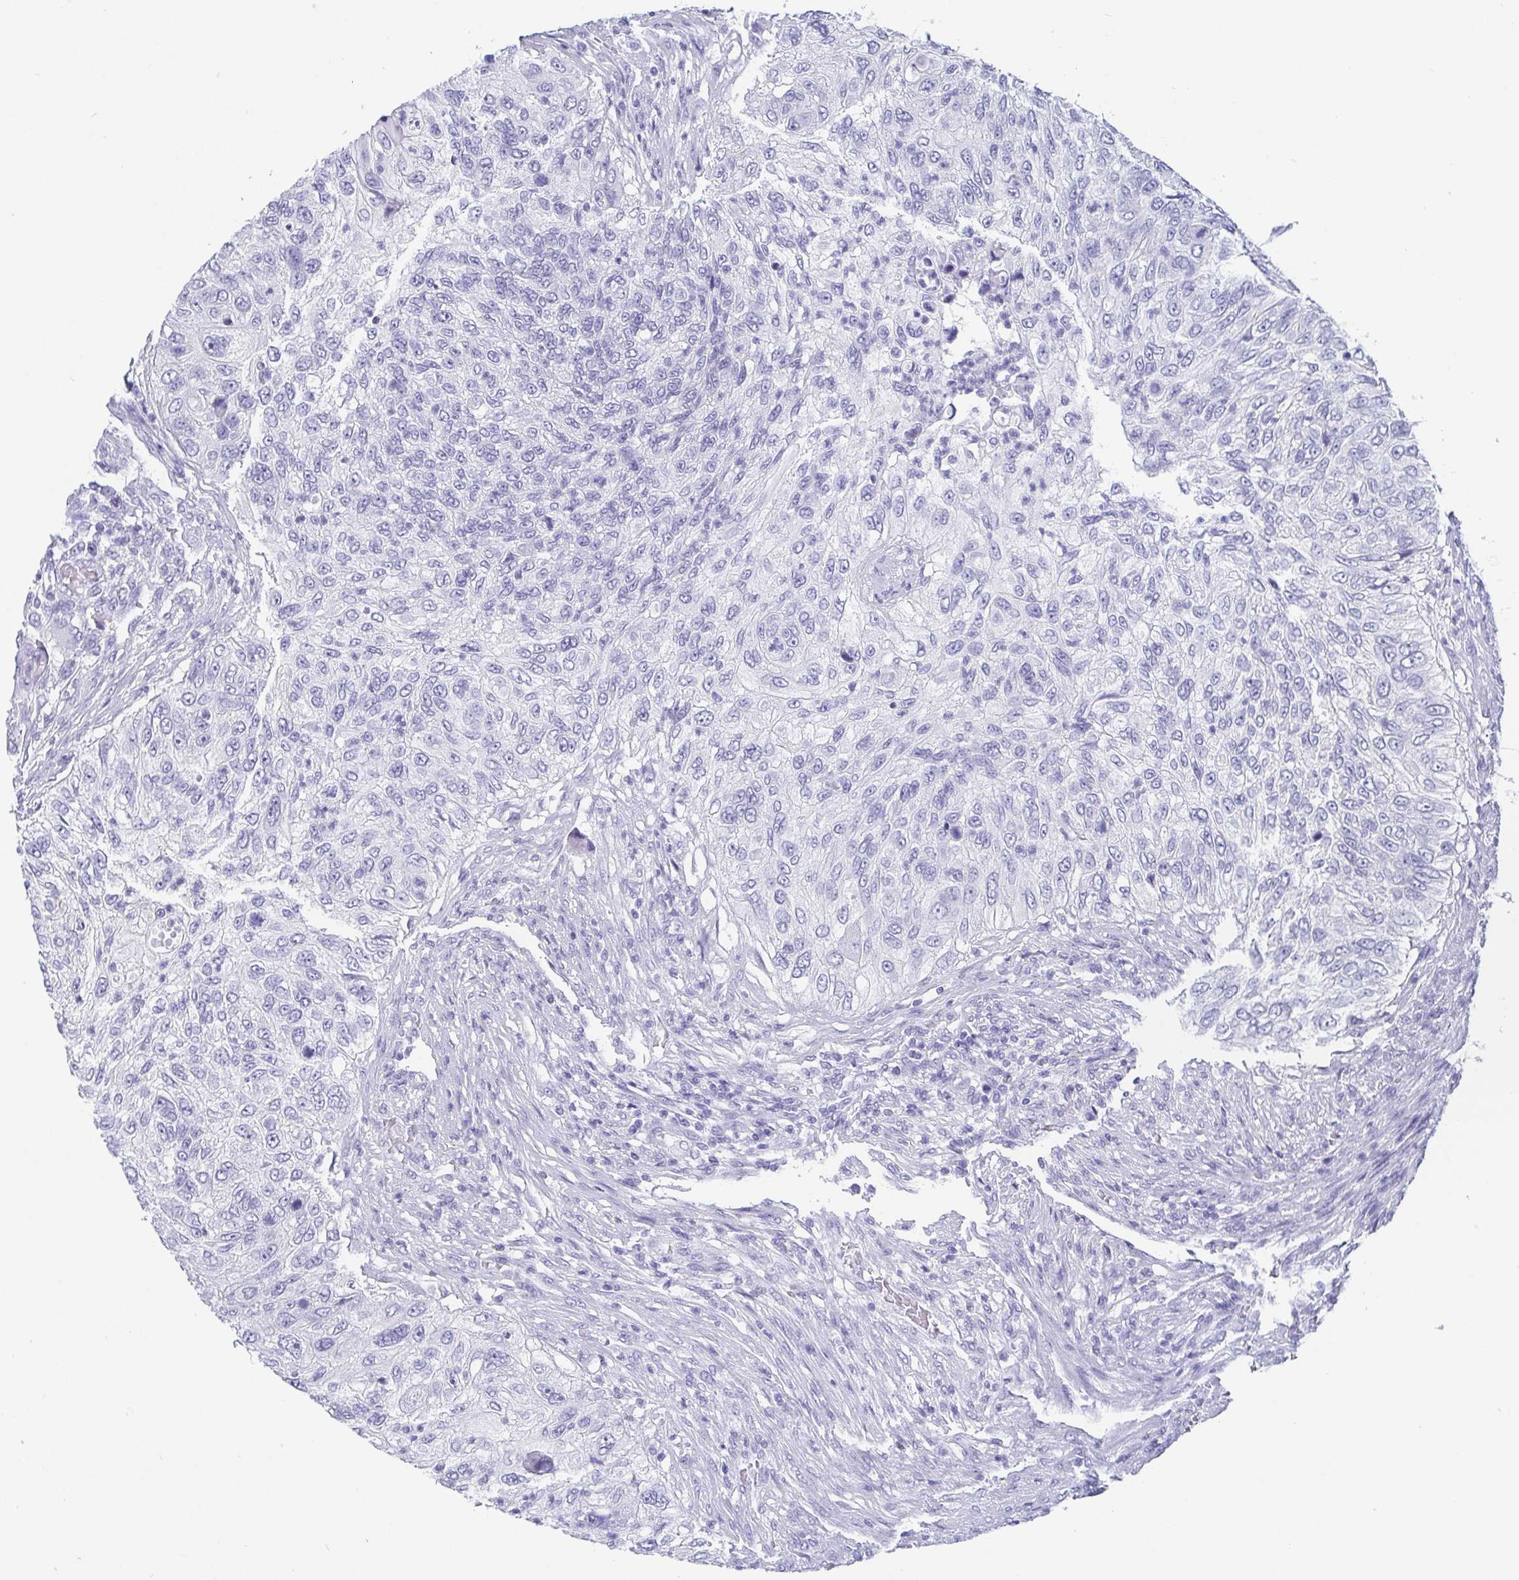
{"staining": {"intensity": "negative", "quantity": "none", "location": "none"}, "tissue": "urothelial cancer", "cell_type": "Tumor cells", "image_type": "cancer", "snomed": [{"axis": "morphology", "description": "Urothelial carcinoma, High grade"}, {"axis": "topography", "description": "Urinary bladder"}], "caption": "High-grade urothelial carcinoma was stained to show a protein in brown. There is no significant staining in tumor cells.", "gene": "SCGN", "patient": {"sex": "female", "age": 60}}